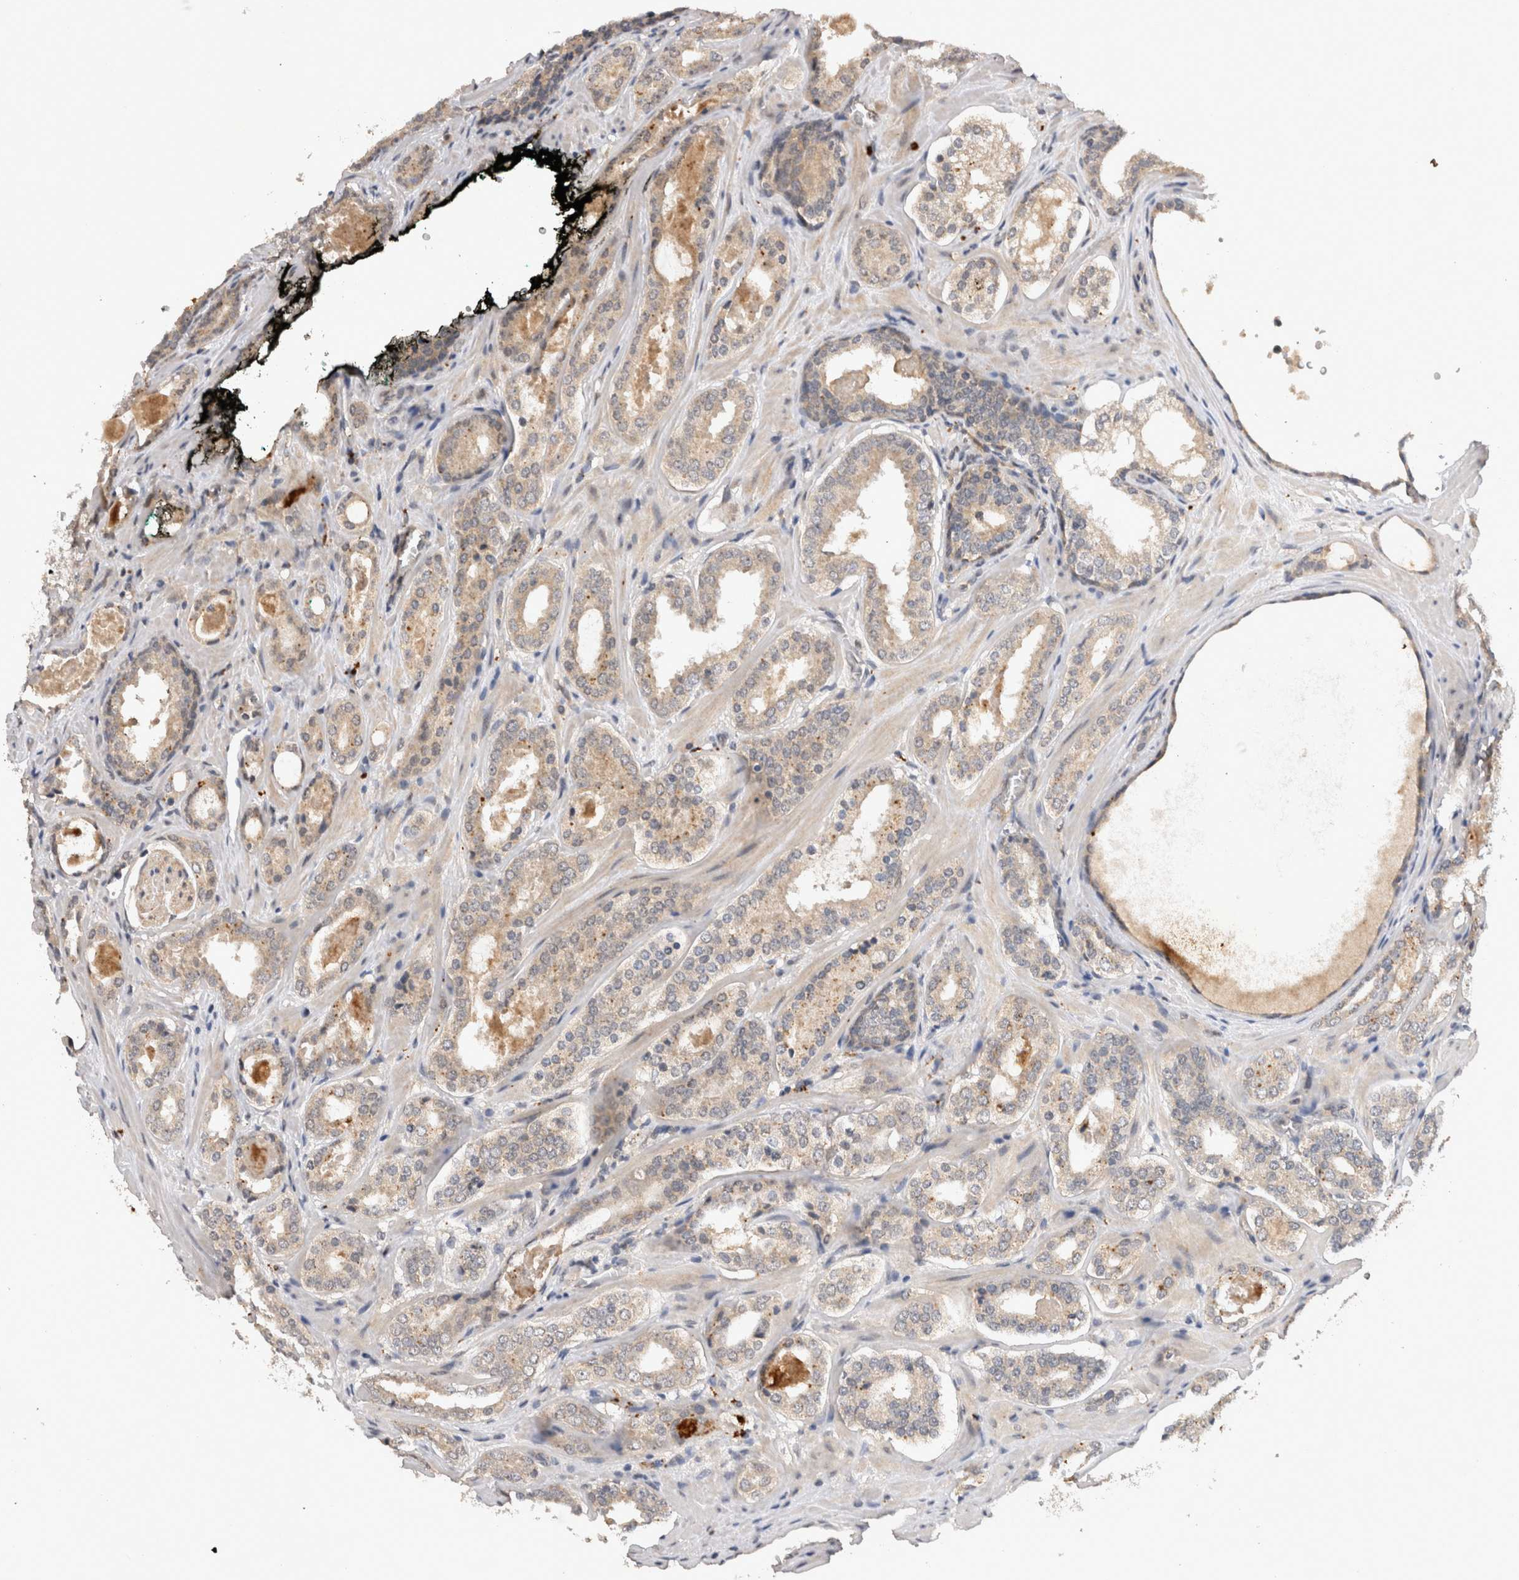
{"staining": {"intensity": "weak", "quantity": ">75%", "location": "cytoplasmic/membranous"}, "tissue": "prostate cancer", "cell_type": "Tumor cells", "image_type": "cancer", "snomed": [{"axis": "morphology", "description": "Adenocarcinoma, High grade"}, {"axis": "topography", "description": "Prostate"}], "caption": "Prostate high-grade adenocarcinoma tissue exhibits weak cytoplasmic/membranous staining in approximately >75% of tumor cells, visualized by immunohistochemistry.", "gene": "RASSF3", "patient": {"sex": "male", "age": 60}}